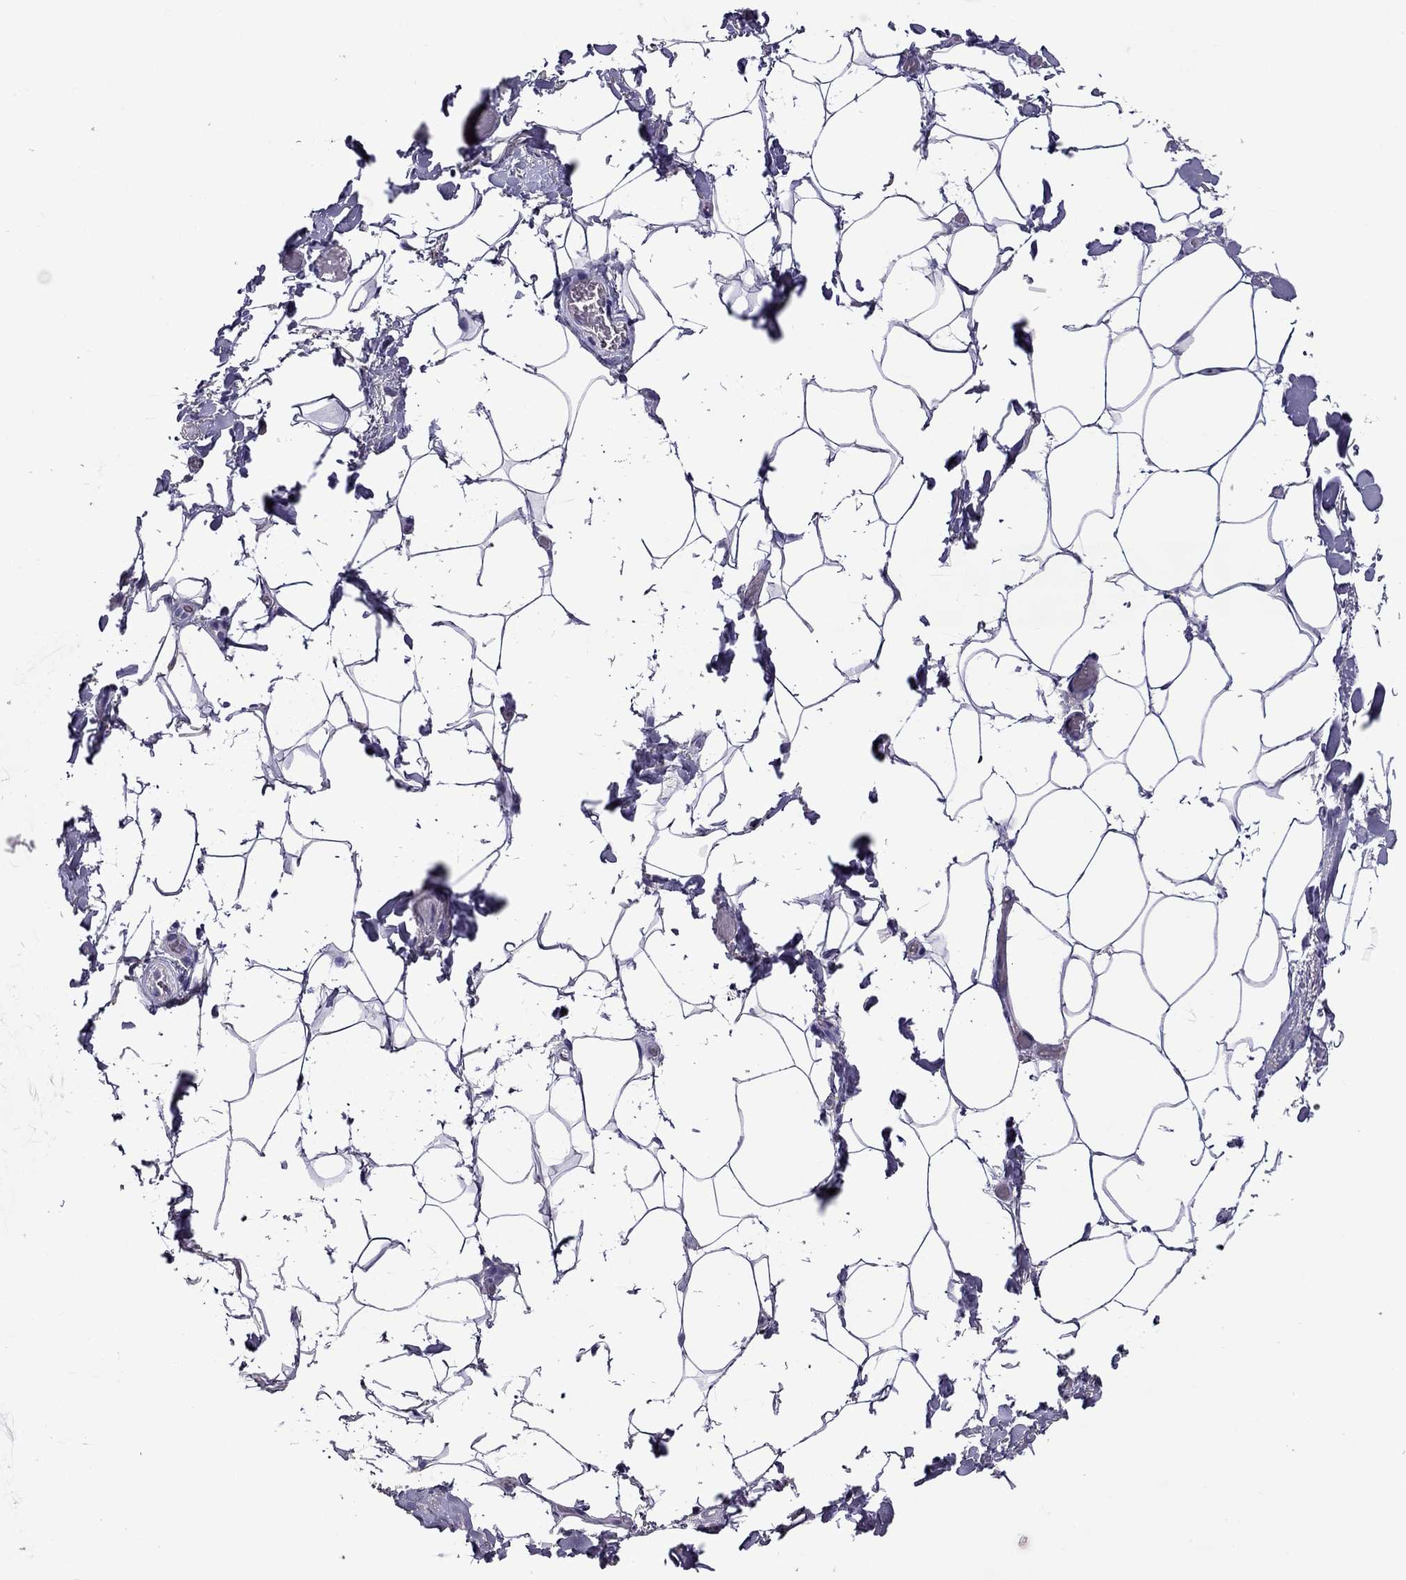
{"staining": {"intensity": "negative", "quantity": "none", "location": "none"}, "tissue": "adipose tissue", "cell_type": "Adipocytes", "image_type": "normal", "snomed": [{"axis": "morphology", "description": "Normal tissue, NOS"}, {"axis": "topography", "description": "Anal"}, {"axis": "topography", "description": "Peripheral nerve tissue"}], "caption": "Adipocytes are negative for brown protein staining in unremarkable adipose tissue. (DAB (3,3'-diaminobenzidine) IHC, high magnification).", "gene": "NKX3", "patient": {"sex": "male", "age": 53}}